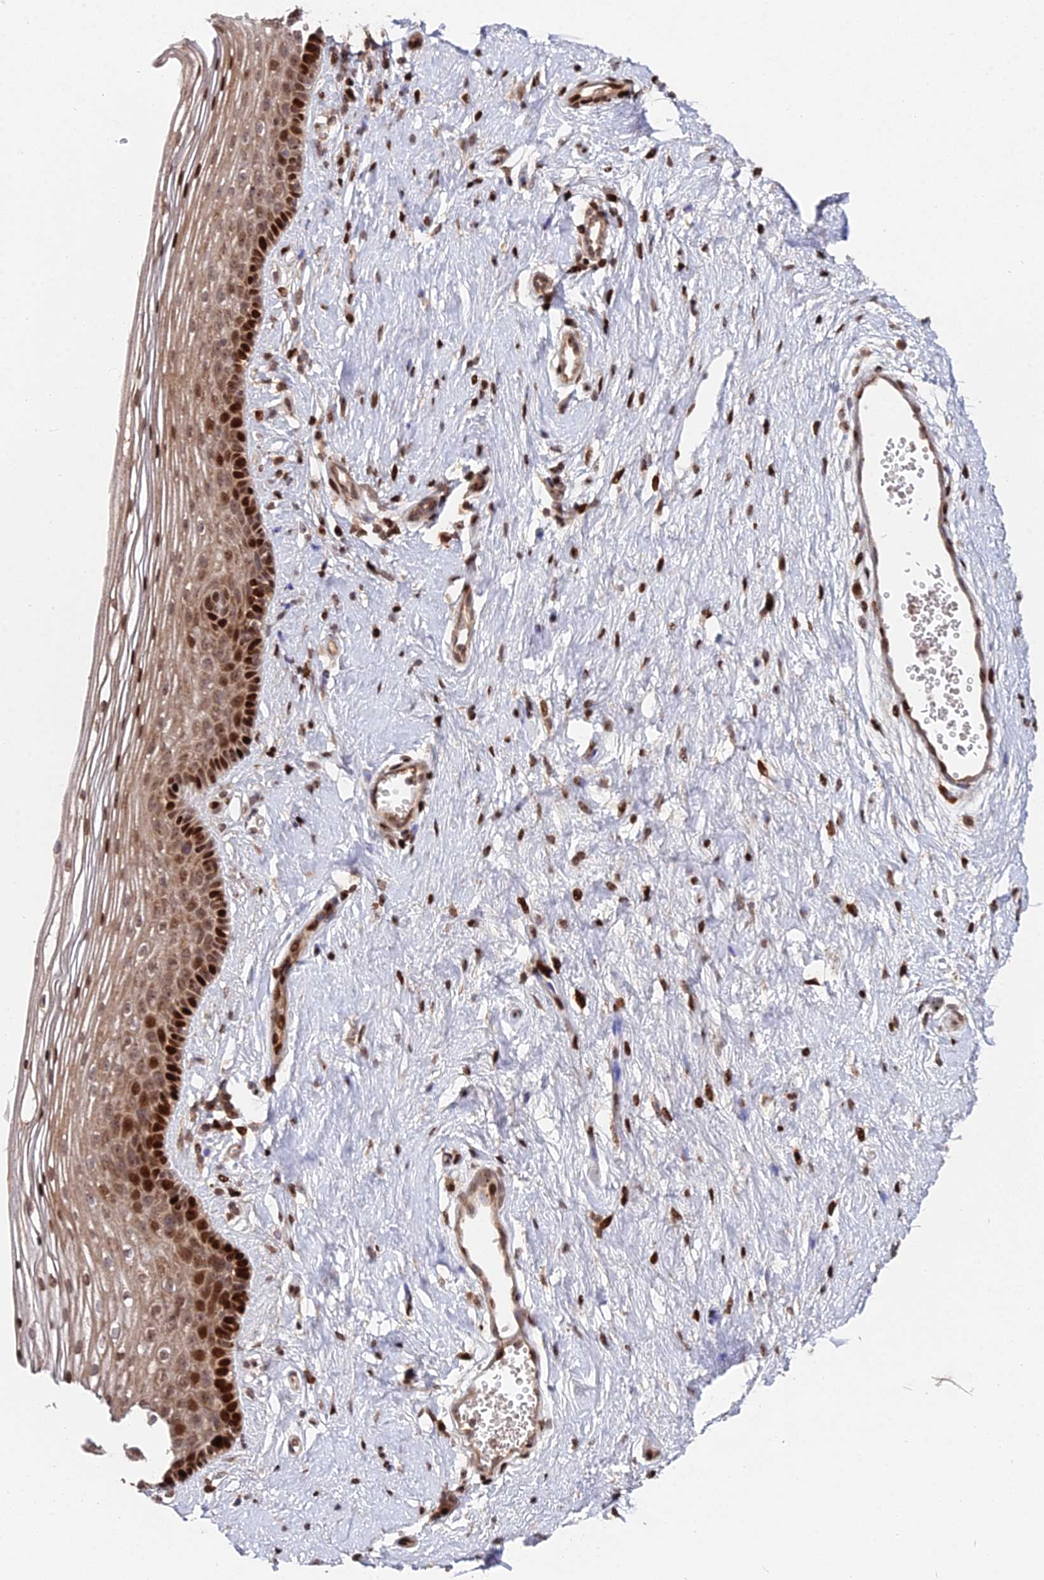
{"staining": {"intensity": "strong", "quantity": "25%-75%", "location": "cytoplasmic/membranous,nuclear"}, "tissue": "vagina", "cell_type": "Squamous epithelial cells", "image_type": "normal", "snomed": [{"axis": "morphology", "description": "Normal tissue, NOS"}, {"axis": "topography", "description": "Vagina"}], "caption": "Protein staining of normal vagina exhibits strong cytoplasmic/membranous,nuclear staining in about 25%-75% of squamous epithelial cells.", "gene": "RBMS2", "patient": {"sex": "female", "age": 46}}